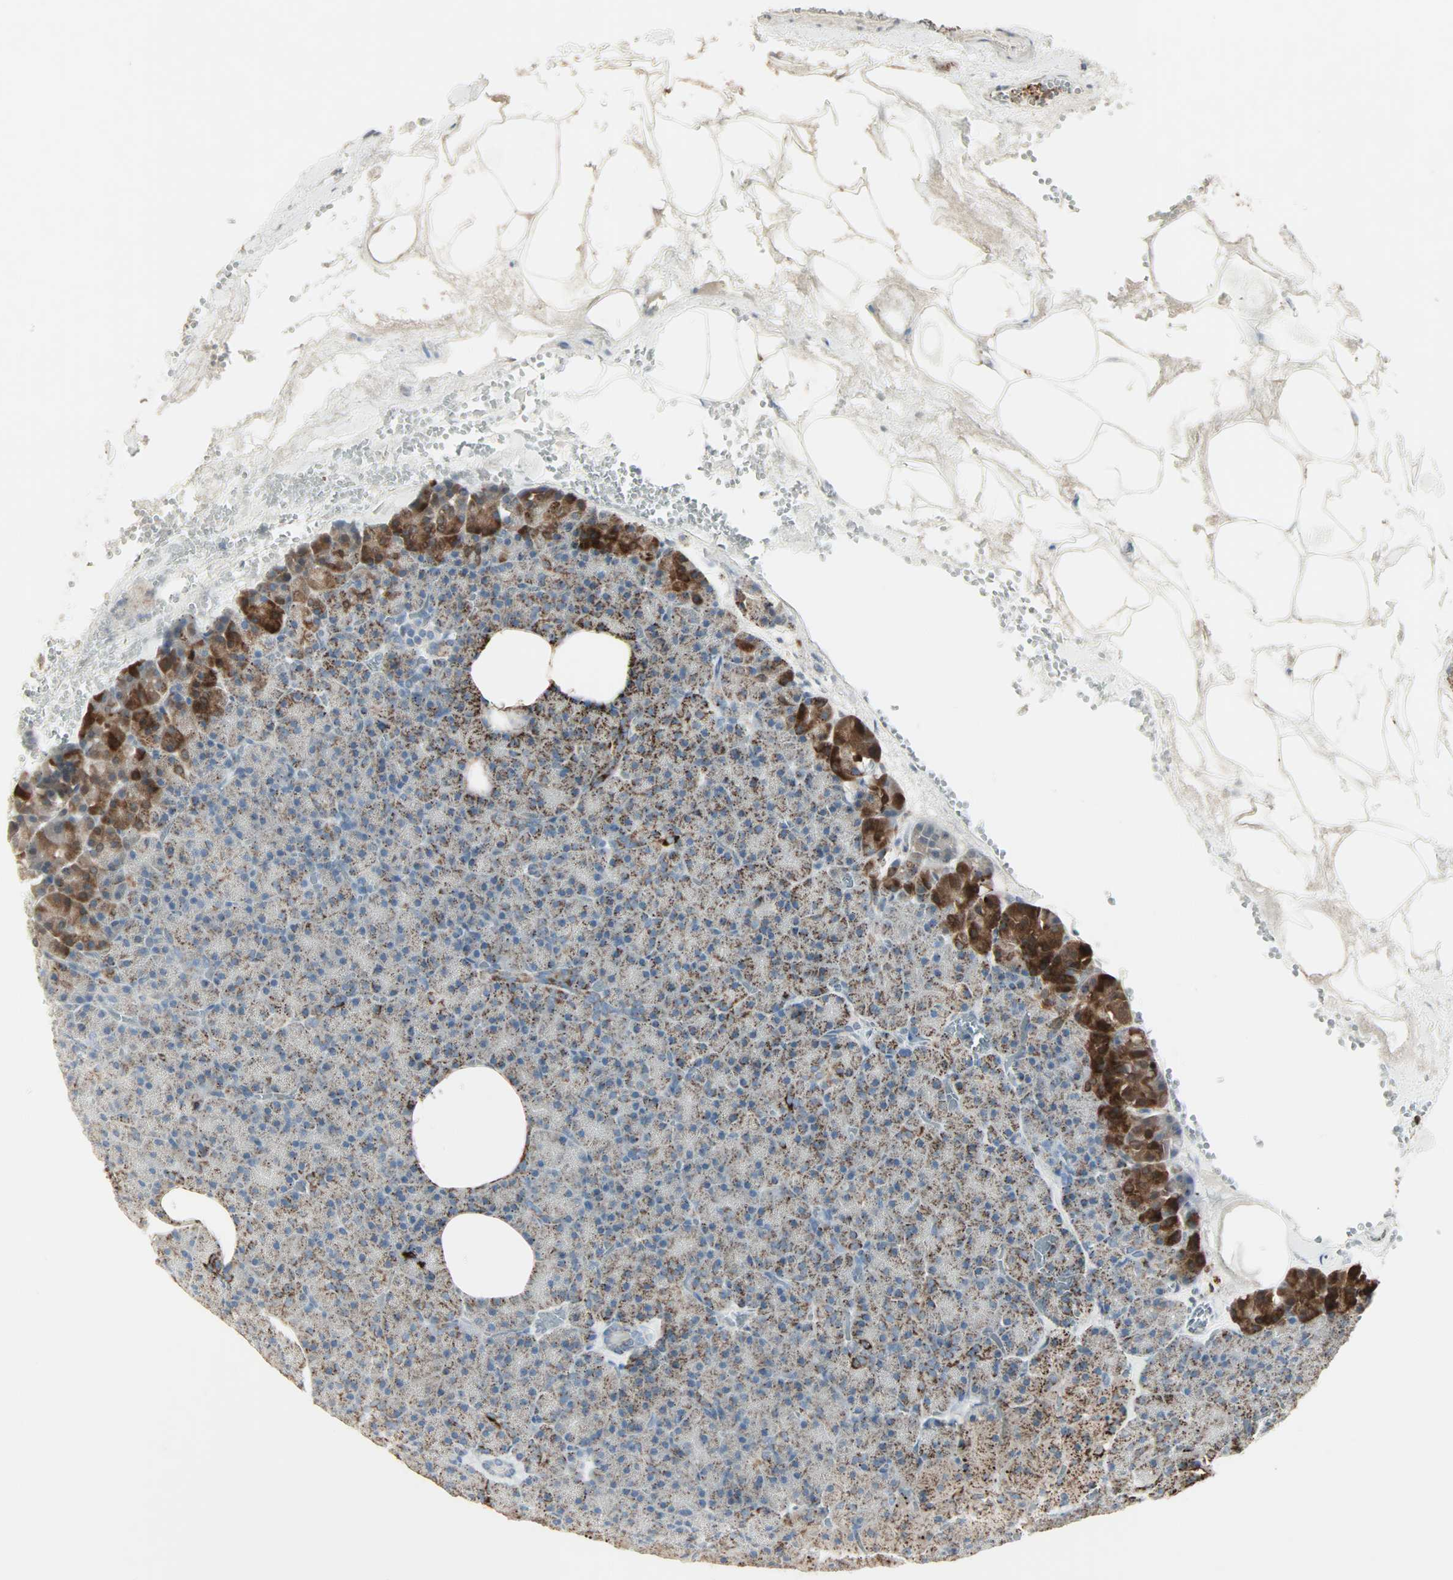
{"staining": {"intensity": "moderate", "quantity": "25%-75%", "location": "cytoplasmic/membranous"}, "tissue": "pancreas", "cell_type": "Exocrine glandular cells", "image_type": "normal", "snomed": [{"axis": "morphology", "description": "Normal tissue, NOS"}, {"axis": "topography", "description": "Pancreas"}], "caption": "Immunohistochemistry micrograph of unremarkable pancreas stained for a protein (brown), which exhibits medium levels of moderate cytoplasmic/membranous staining in approximately 25%-75% of exocrine glandular cells.", "gene": "IDH2", "patient": {"sex": "female", "age": 35}}